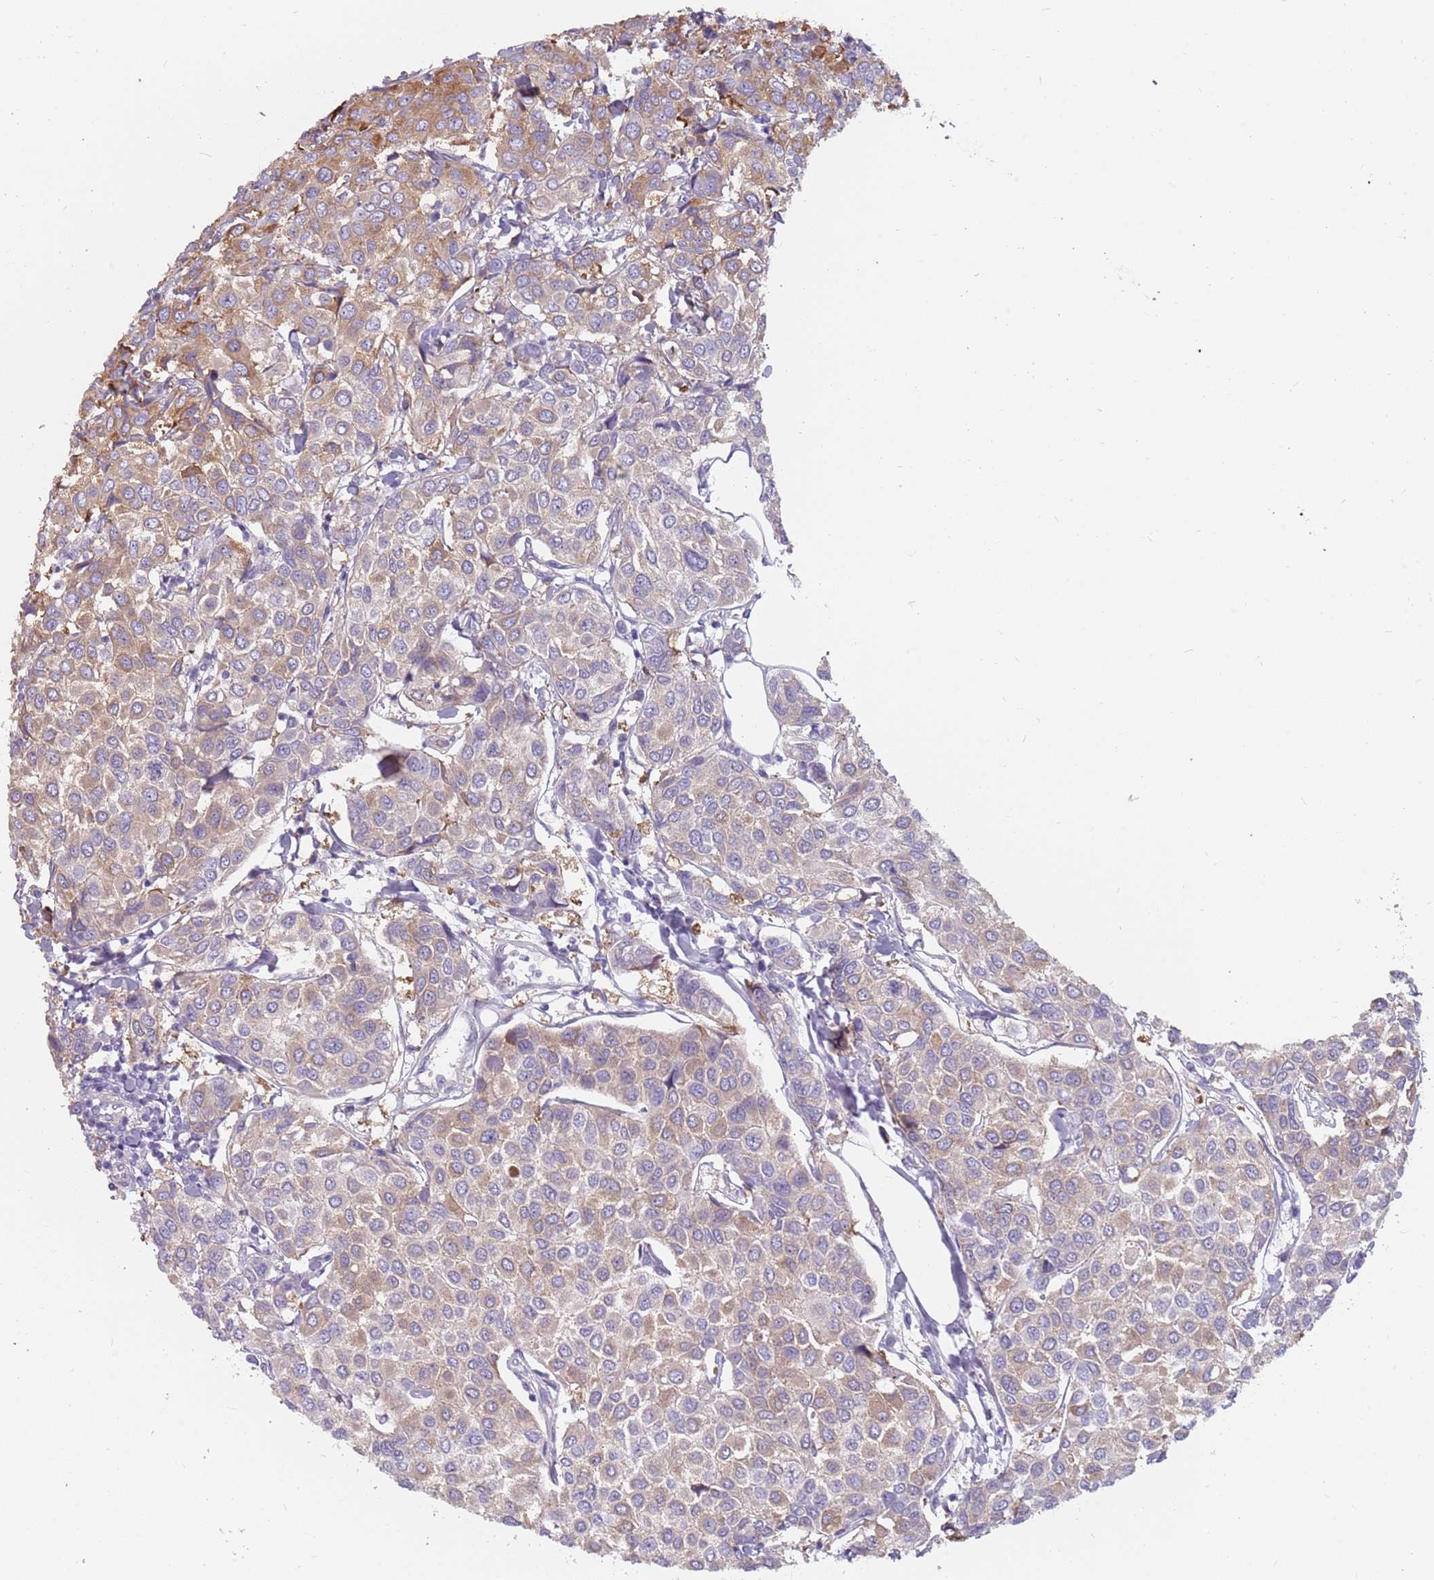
{"staining": {"intensity": "moderate", "quantity": "25%-75%", "location": "cytoplasmic/membranous"}, "tissue": "breast cancer", "cell_type": "Tumor cells", "image_type": "cancer", "snomed": [{"axis": "morphology", "description": "Duct carcinoma"}, {"axis": "topography", "description": "Breast"}], "caption": "Human breast cancer stained with a brown dye demonstrates moderate cytoplasmic/membranous positive staining in approximately 25%-75% of tumor cells.", "gene": "DDX4", "patient": {"sex": "female", "age": 55}}